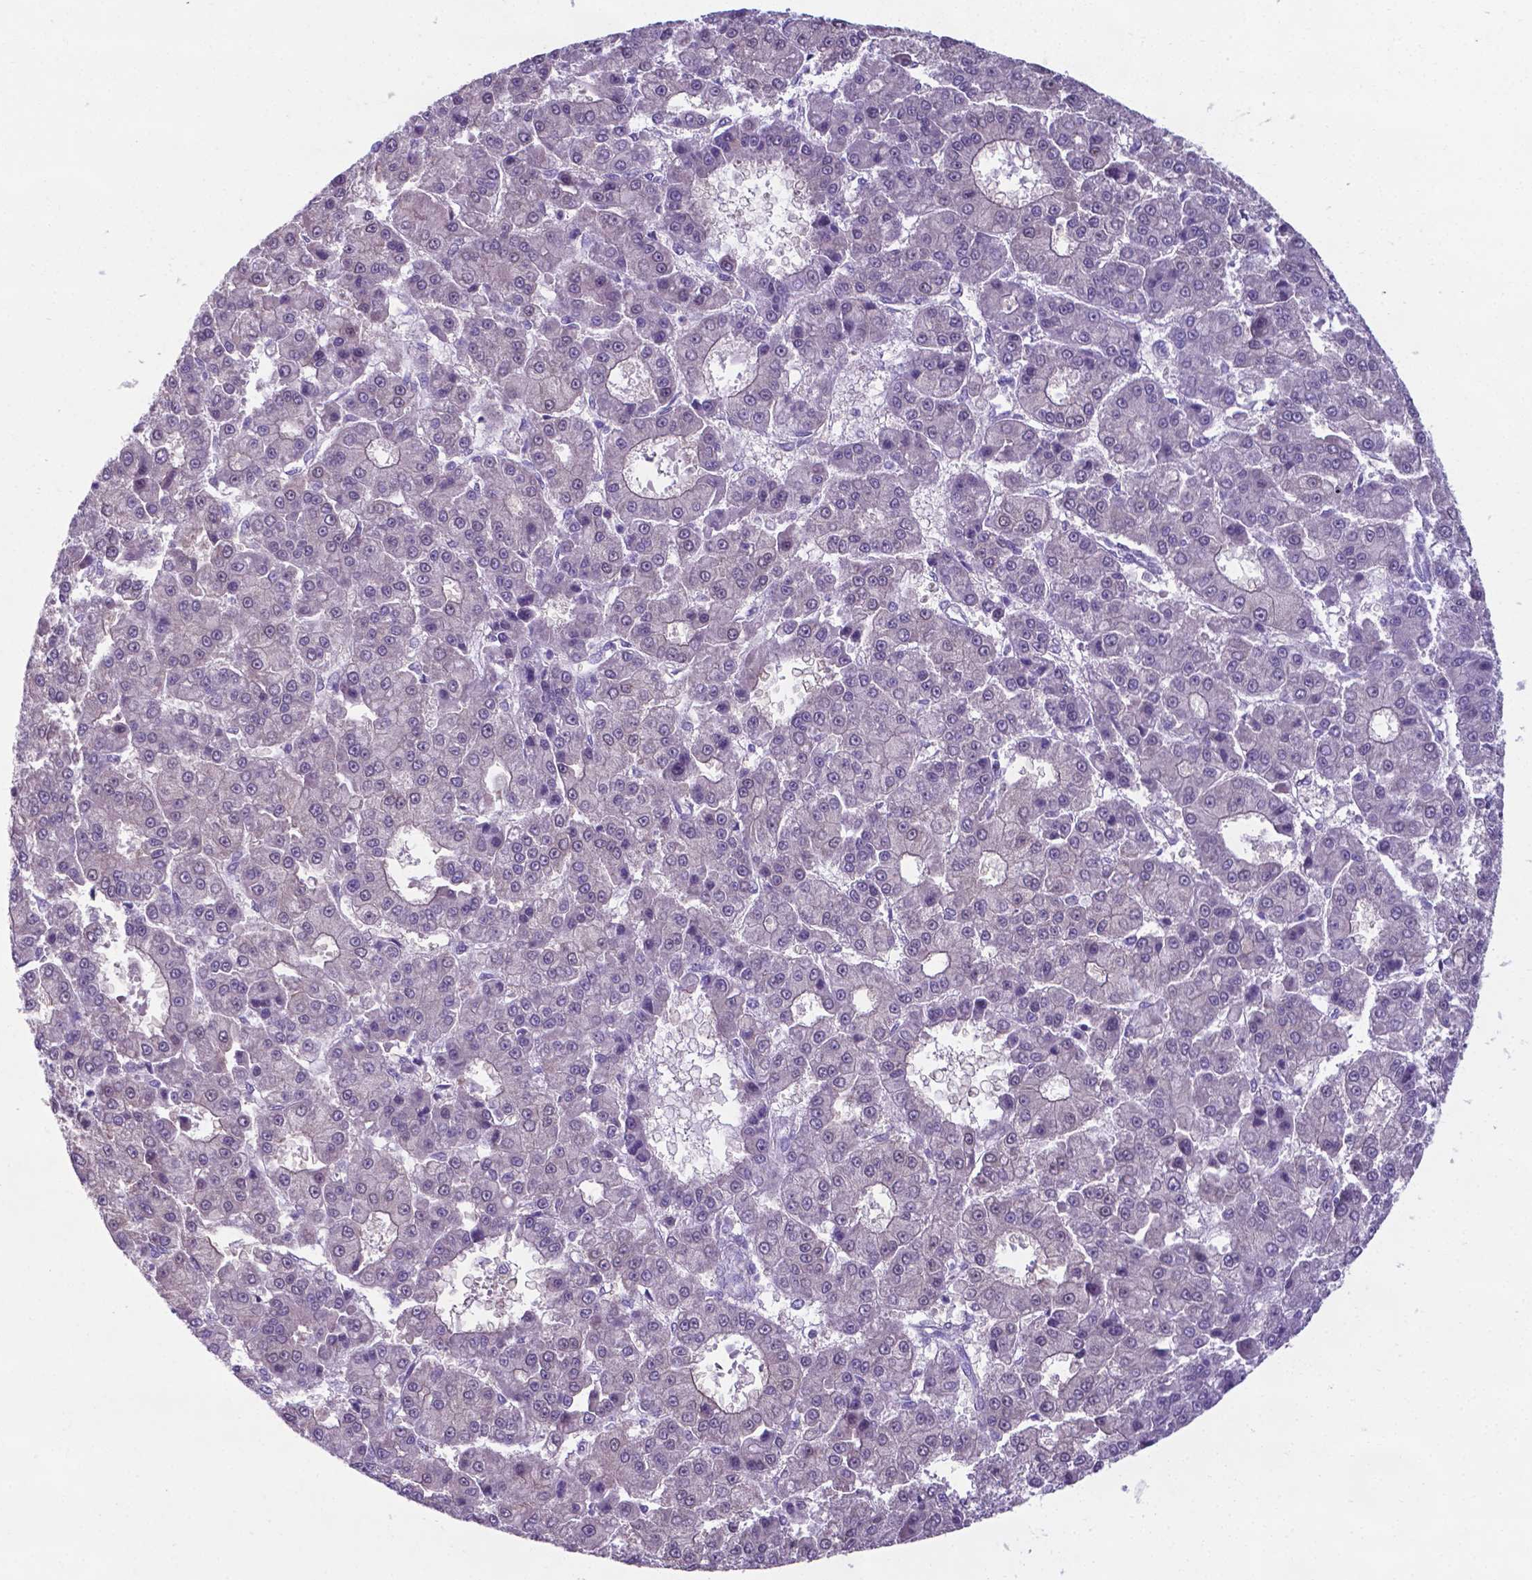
{"staining": {"intensity": "negative", "quantity": "none", "location": "none"}, "tissue": "liver cancer", "cell_type": "Tumor cells", "image_type": "cancer", "snomed": [{"axis": "morphology", "description": "Carcinoma, Hepatocellular, NOS"}, {"axis": "topography", "description": "Liver"}], "caption": "IHC of liver cancer exhibits no staining in tumor cells.", "gene": "AP5B1", "patient": {"sex": "male", "age": 70}}